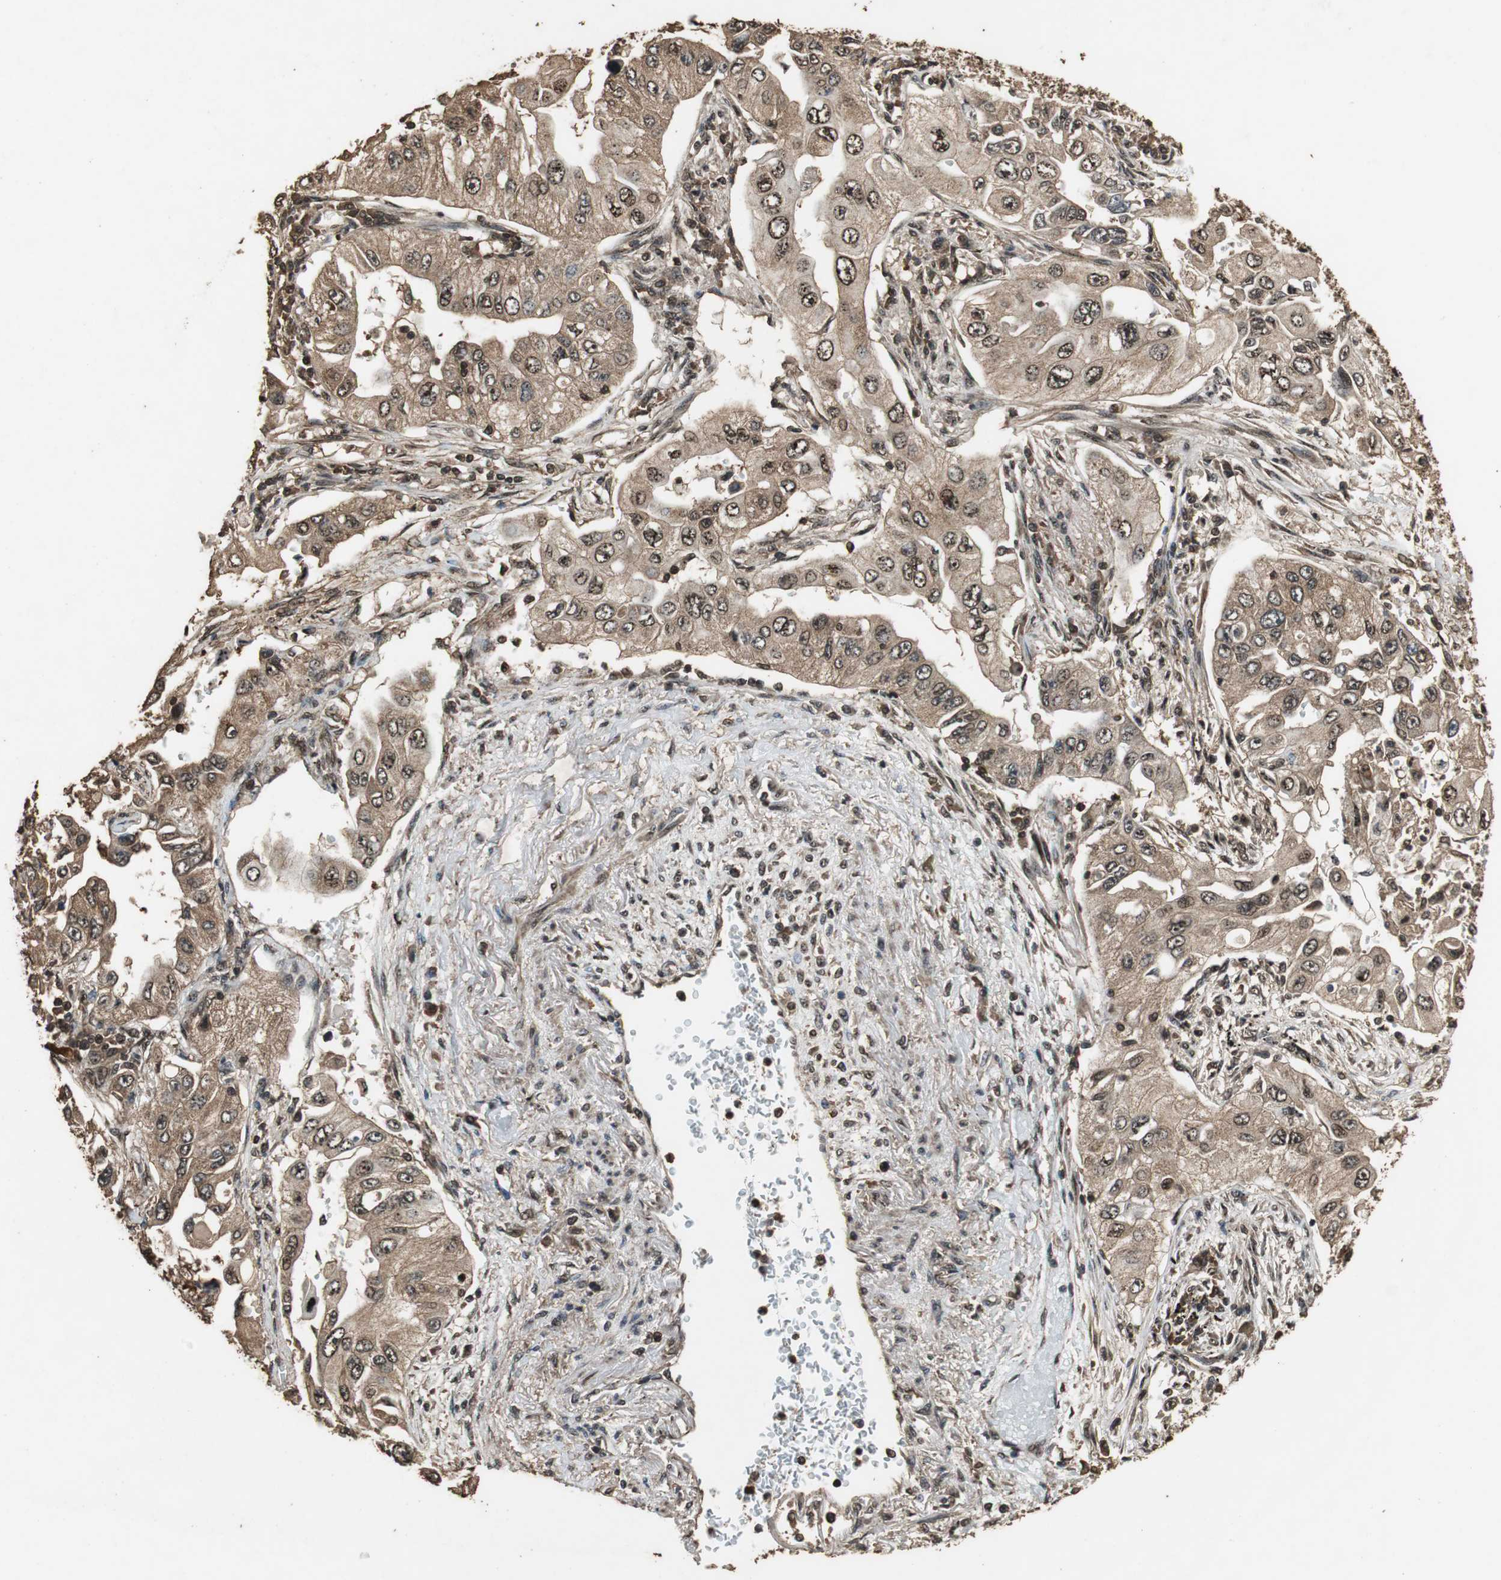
{"staining": {"intensity": "strong", "quantity": ">75%", "location": "cytoplasmic/membranous,nuclear"}, "tissue": "lung cancer", "cell_type": "Tumor cells", "image_type": "cancer", "snomed": [{"axis": "morphology", "description": "Adenocarcinoma, NOS"}, {"axis": "topography", "description": "Lung"}], "caption": "Immunohistochemistry image of human lung cancer (adenocarcinoma) stained for a protein (brown), which shows high levels of strong cytoplasmic/membranous and nuclear positivity in approximately >75% of tumor cells.", "gene": "ZNF18", "patient": {"sex": "male", "age": 84}}